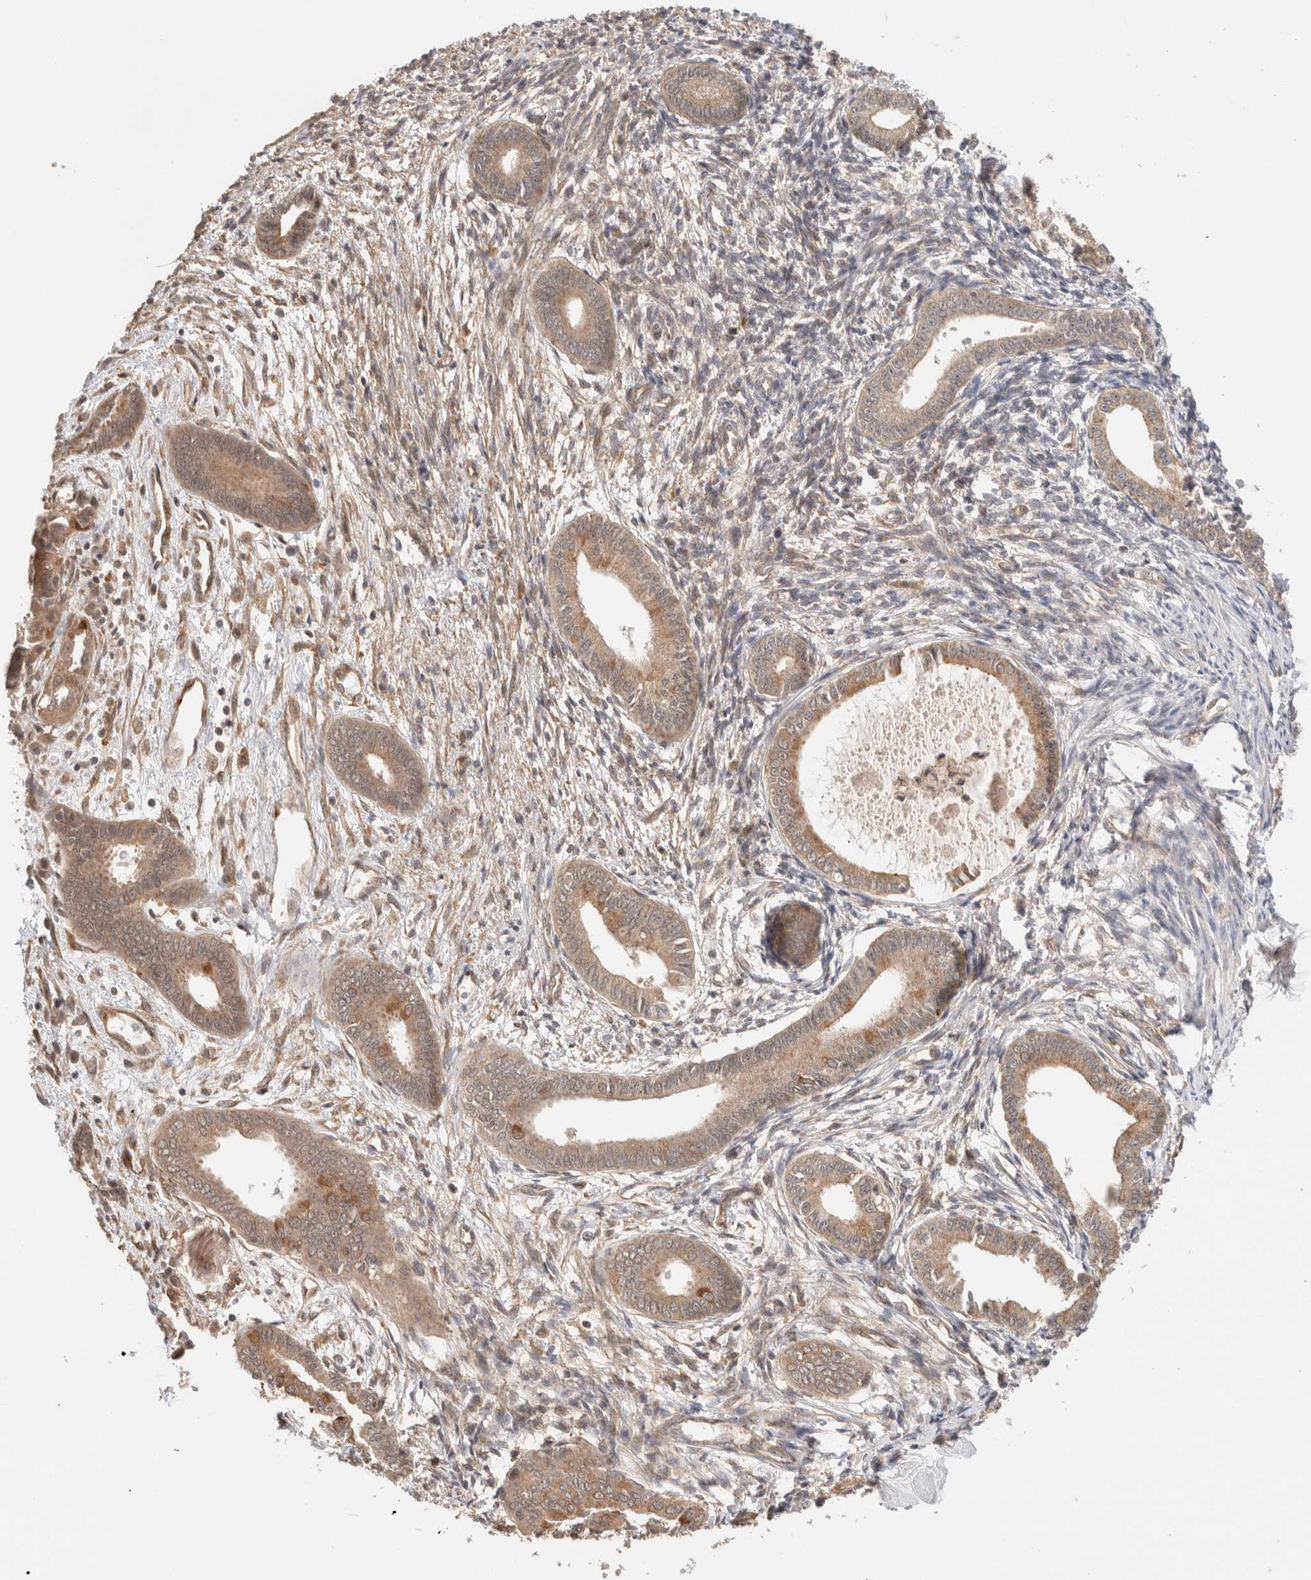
{"staining": {"intensity": "weak", "quantity": "25%-75%", "location": "cytoplasmic/membranous"}, "tissue": "endometrium", "cell_type": "Cells in endometrial stroma", "image_type": "normal", "snomed": [{"axis": "morphology", "description": "Normal tissue, NOS"}, {"axis": "topography", "description": "Endometrium"}], "caption": "Immunohistochemical staining of normal endometrium shows low levels of weak cytoplasmic/membranous staining in approximately 25%-75% of cells in endometrial stroma. The staining was performed using DAB to visualize the protein expression in brown, while the nuclei were stained in blue with hematoxylin (Magnification: 20x).", "gene": "SIKE1", "patient": {"sex": "female", "age": 56}}